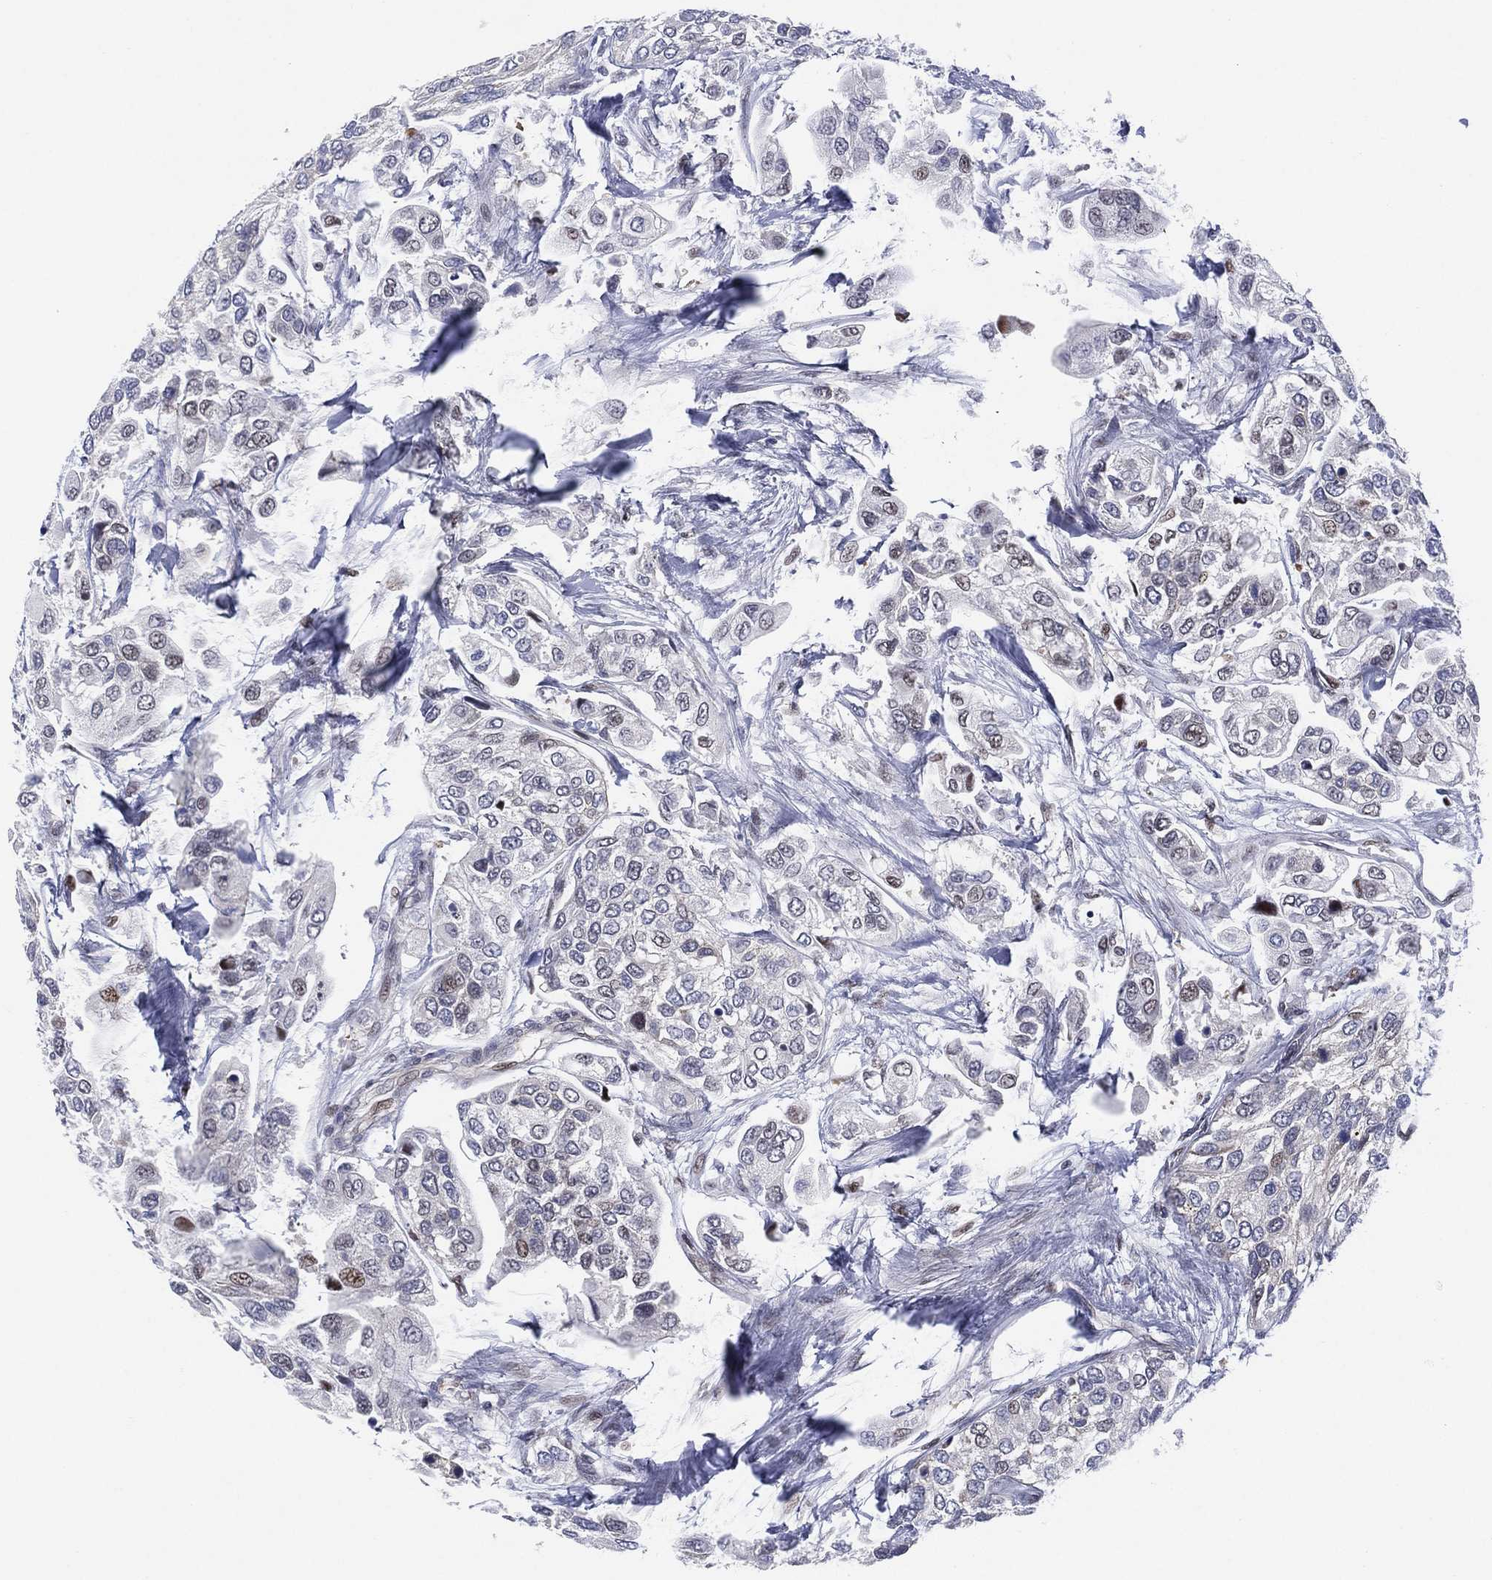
{"staining": {"intensity": "negative", "quantity": "none", "location": "none"}, "tissue": "urothelial cancer", "cell_type": "Tumor cells", "image_type": "cancer", "snomed": [{"axis": "morphology", "description": "Urothelial carcinoma, High grade"}, {"axis": "topography", "description": "Urinary bladder"}], "caption": "DAB immunohistochemical staining of urothelial cancer exhibits no significant positivity in tumor cells. Nuclei are stained in blue.", "gene": "SLC4A4", "patient": {"sex": "male", "age": 77}}